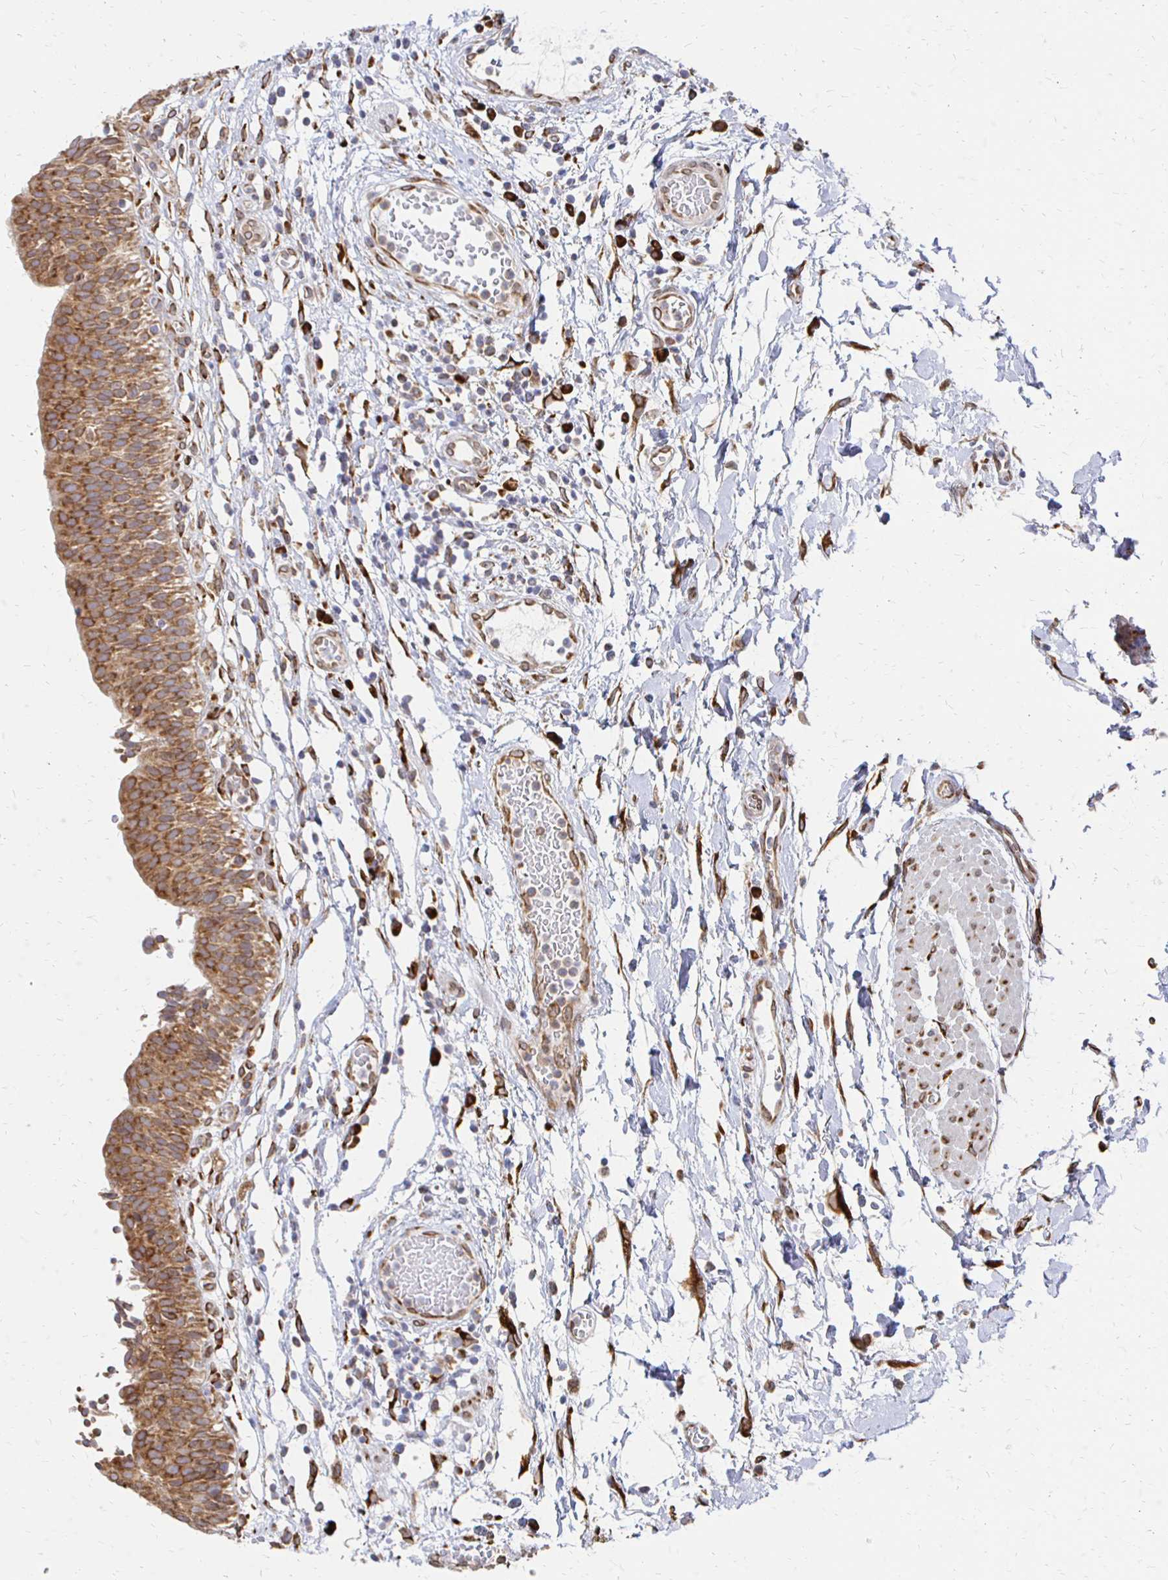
{"staining": {"intensity": "strong", "quantity": ">75%", "location": "cytoplasmic/membranous,nuclear"}, "tissue": "urinary bladder", "cell_type": "Urothelial cells", "image_type": "normal", "snomed": [{"axis": "morphology", "description": "Normal tissue, NOS"}, {"axis": "topography", "description": "Urinary bladder"}], "caption": "Immunohistochemistry of unremarkable urinary bladder demonstrates high levels of strong cytoplasmic/membranous,nuclear positivity in approximately >75% of urothelial cells. (DAB IHC with brightfield microscopy, high magnification).", "gene": "PELI3", "patient": {"sex": "male", "age": 64}}